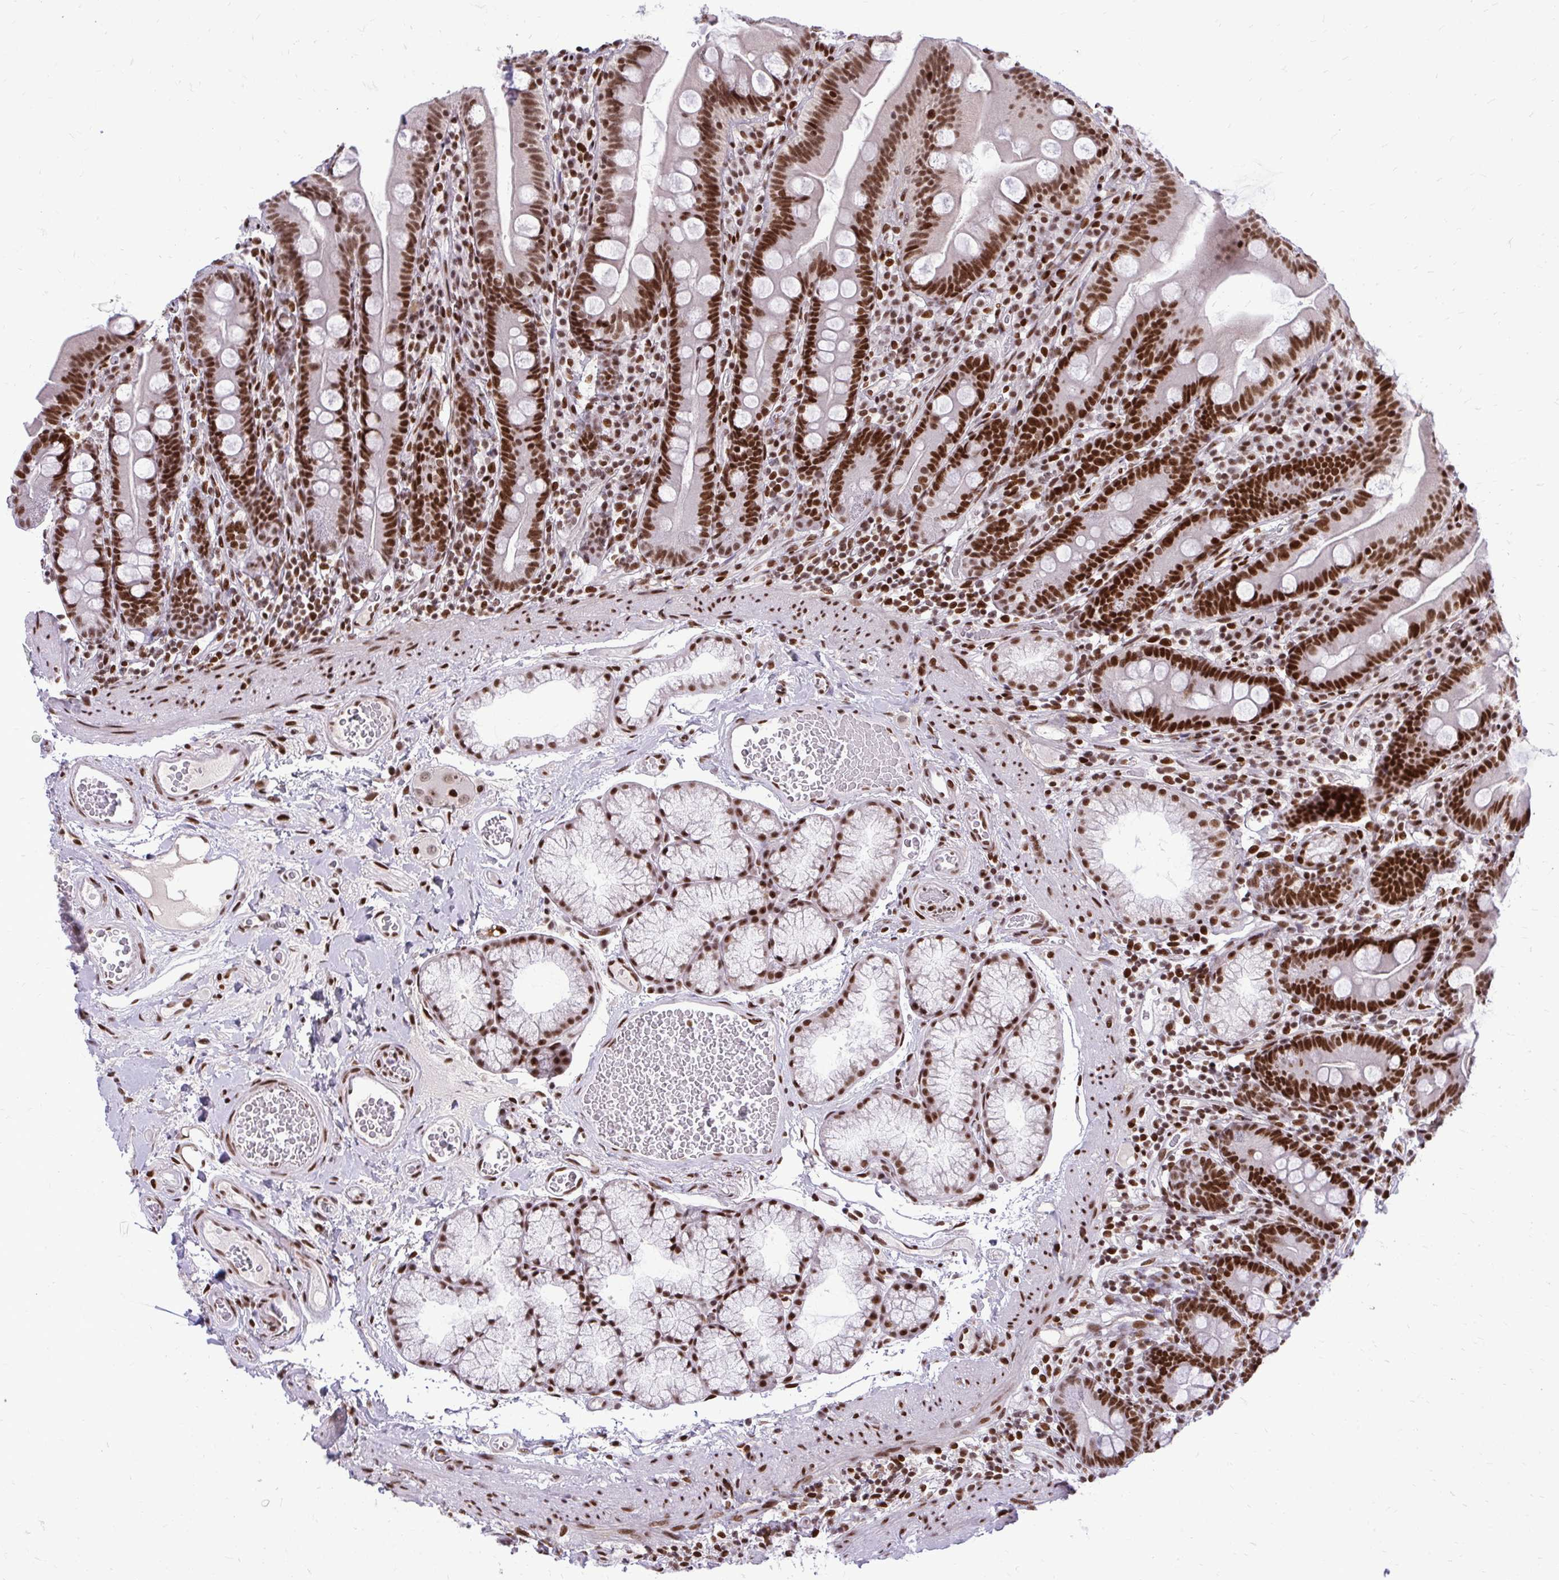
{"staining": {"intensity": "strong", "quantity": ">75%", "location": "nuclear"}, "tissue": "duodenum", "cell_type": "Glandular cells", "image_type": "normal", "snomed": [{"axis": "morphology", "description": "Normal tissue, NOS"}, {"axis": "topography", "description": "Duodenum"}], "caption": "A brown stain highlights strong nuclear staining of a protein in glandular cells of benign human duodenum.", "gene": "CDYL", "patient": {"sex": "female", "age": 67}}